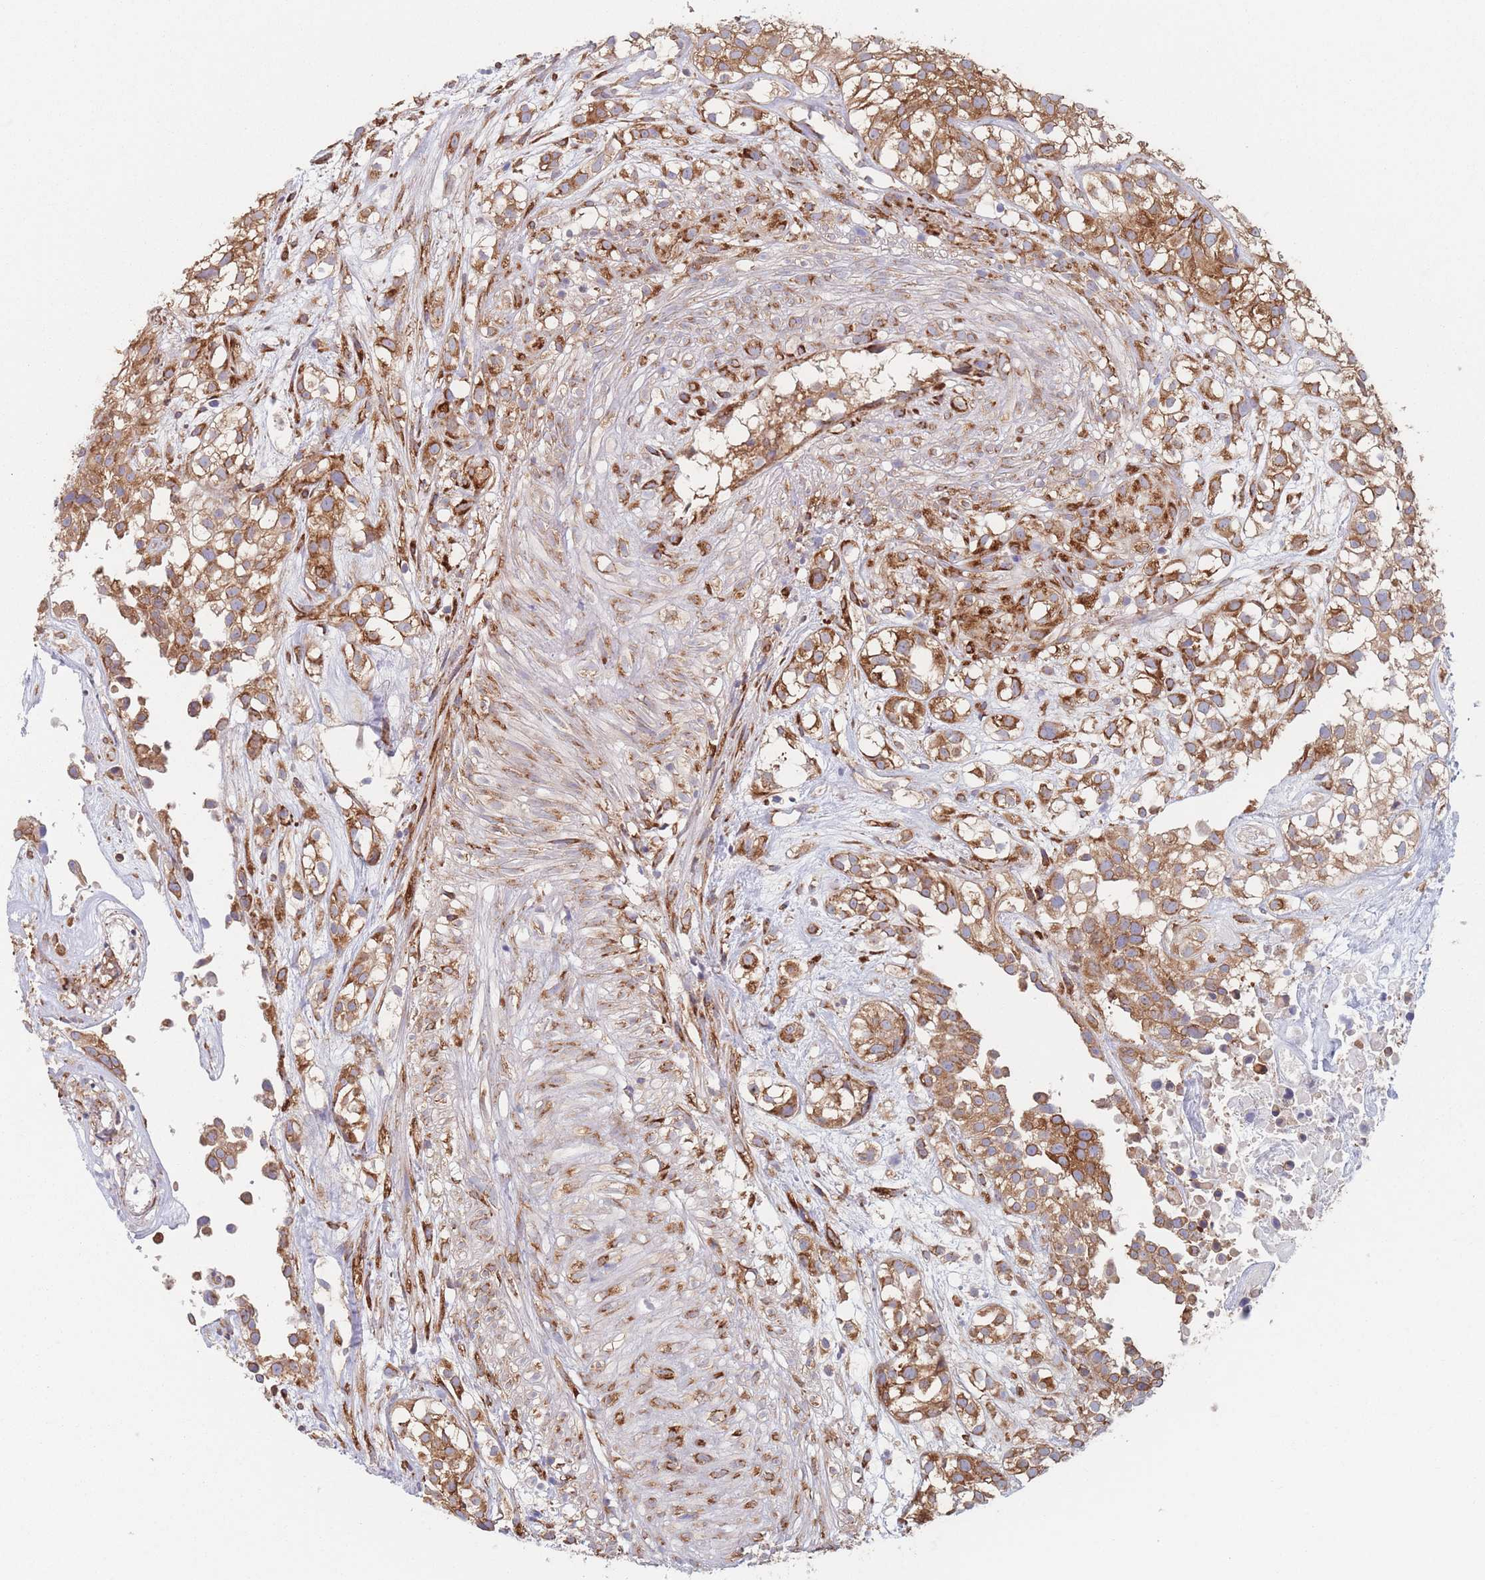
{"staining": {"intensity": "moderate", "quantity": ">75%", "location": "cytoplasmic/membranous"}, "tissue": "urothelial cancer", "cell_type": "Tumor cells", "image_type": "cancer", "snomed": [{"axis": "morphology", "description": "Urothelial carcinoma, High grade"}, {"axis": "topography", "description": "Urinary bladder"}], "caption": "Protein staining shows moderate cytoplasmic/membranous positivity in about >75% of tumor cells in urothelial cancer.", "gene": "EEF1B2", "patient": {"sex": "male", "age": 56}}